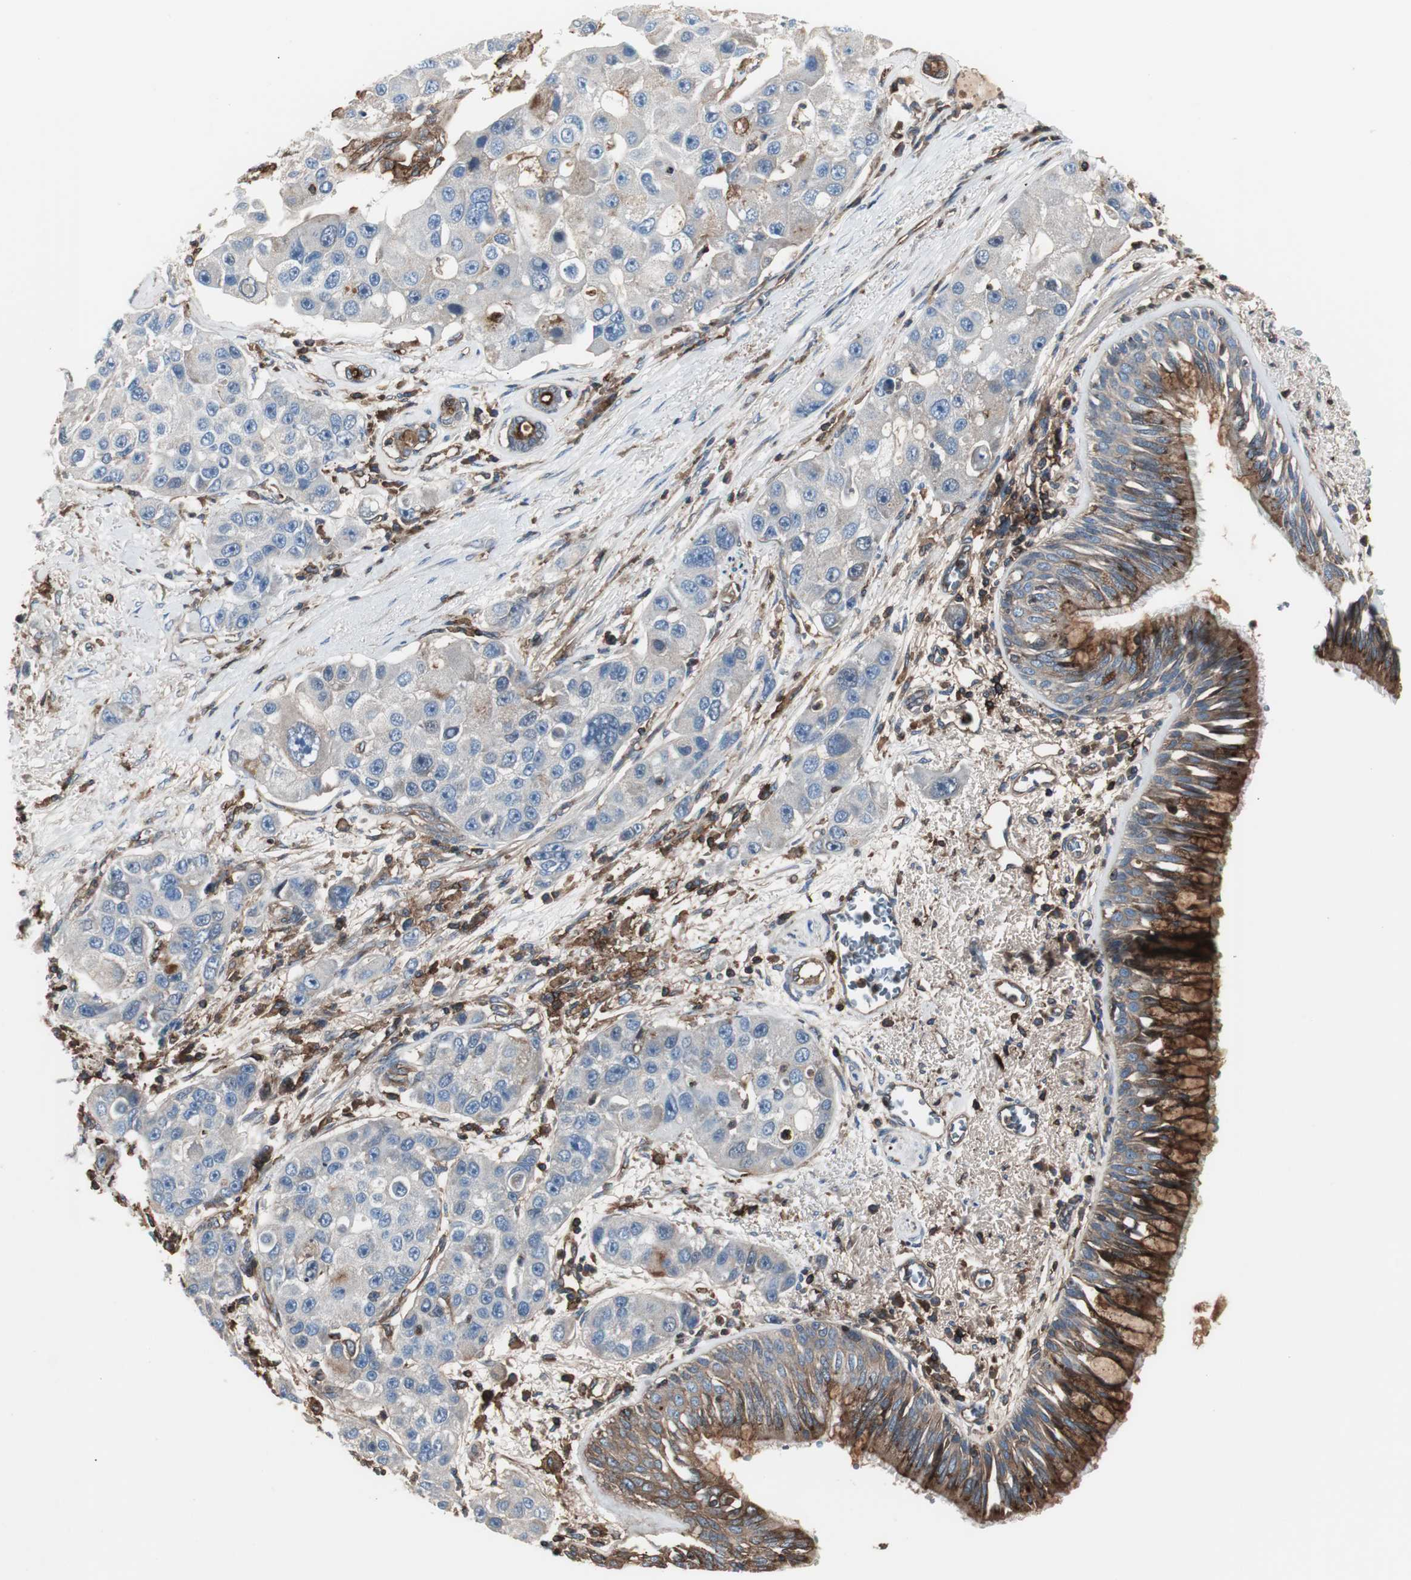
{"staining": {"intensity": "strong", "quantity": ">75%", "location": "cytoplasmic/membranous"}, "tissue": "bronchus", "cell_type": "Respiratory epithelial cells", "image_type": "normal", "snomed": [{"axis": "morphology", "description": "Normal tissue, NOS"}, {"axis": "morphology", "description": "Adenocarcinoma, NOS"}, {"axis": "morphology", "description": "Adenocarcinoma, metastatic, NOS"}, {"axis": "topography", "description": "Lymph node"}, {"axis": "topography", "description": "Bronchus"}, {"axis": "topography", "description": "Lung"}], "caption": "Protein staining of benign bronchus shows strong cytoplasmic/membranous expression in about >75% of respiratory epithelial cells. The staining is performed using DAB (3,3'-diaminobenzidine) brown chromogen to label protein expression. The nuclei are counter-stained blue using hematoxylin.", "gene": "B2M", "patient": {"sex": "female", "age": 54}}